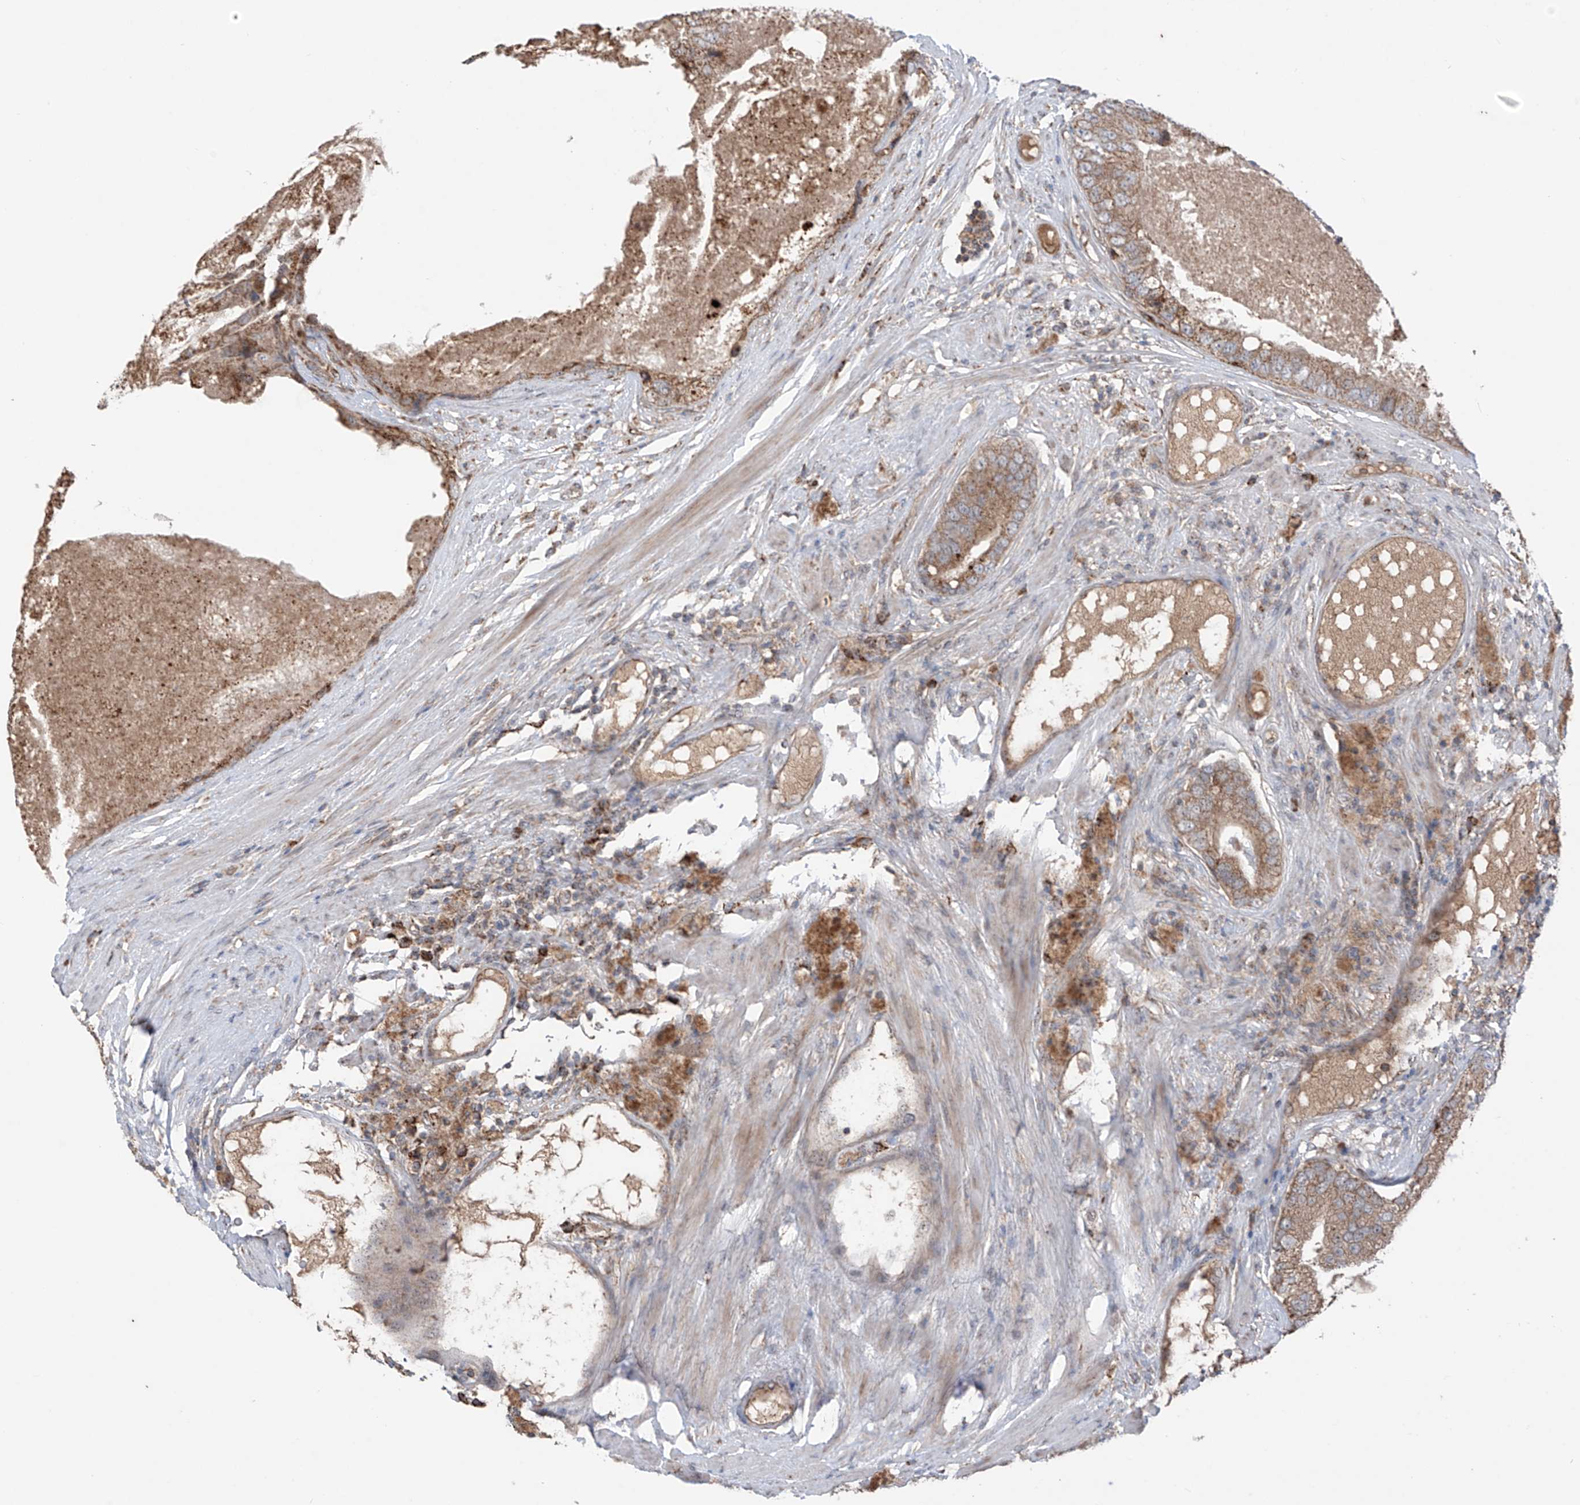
{"staining": {"intensity": "moderate", "quantity": ">75%", "location": "cytoplasmic/membranous"}, "tissue": "prostate cancer", "cell_type": "Tumor cells", "image_type": "cancer", "snomed": [{"axis": "morphology", "description": "Adenocarcinoma, High grade"}, {"axis": "topography", "description": "Prostate"}], "caption": "A micrograph of human adenocarcinoma (high-grade) (prostate) stained for a protein demonstrates moderate cytoplasmic/membranous brown staining in tumor cells.", "gene": "SAMD3", "patient": {"sex": "male", "age": 70}}